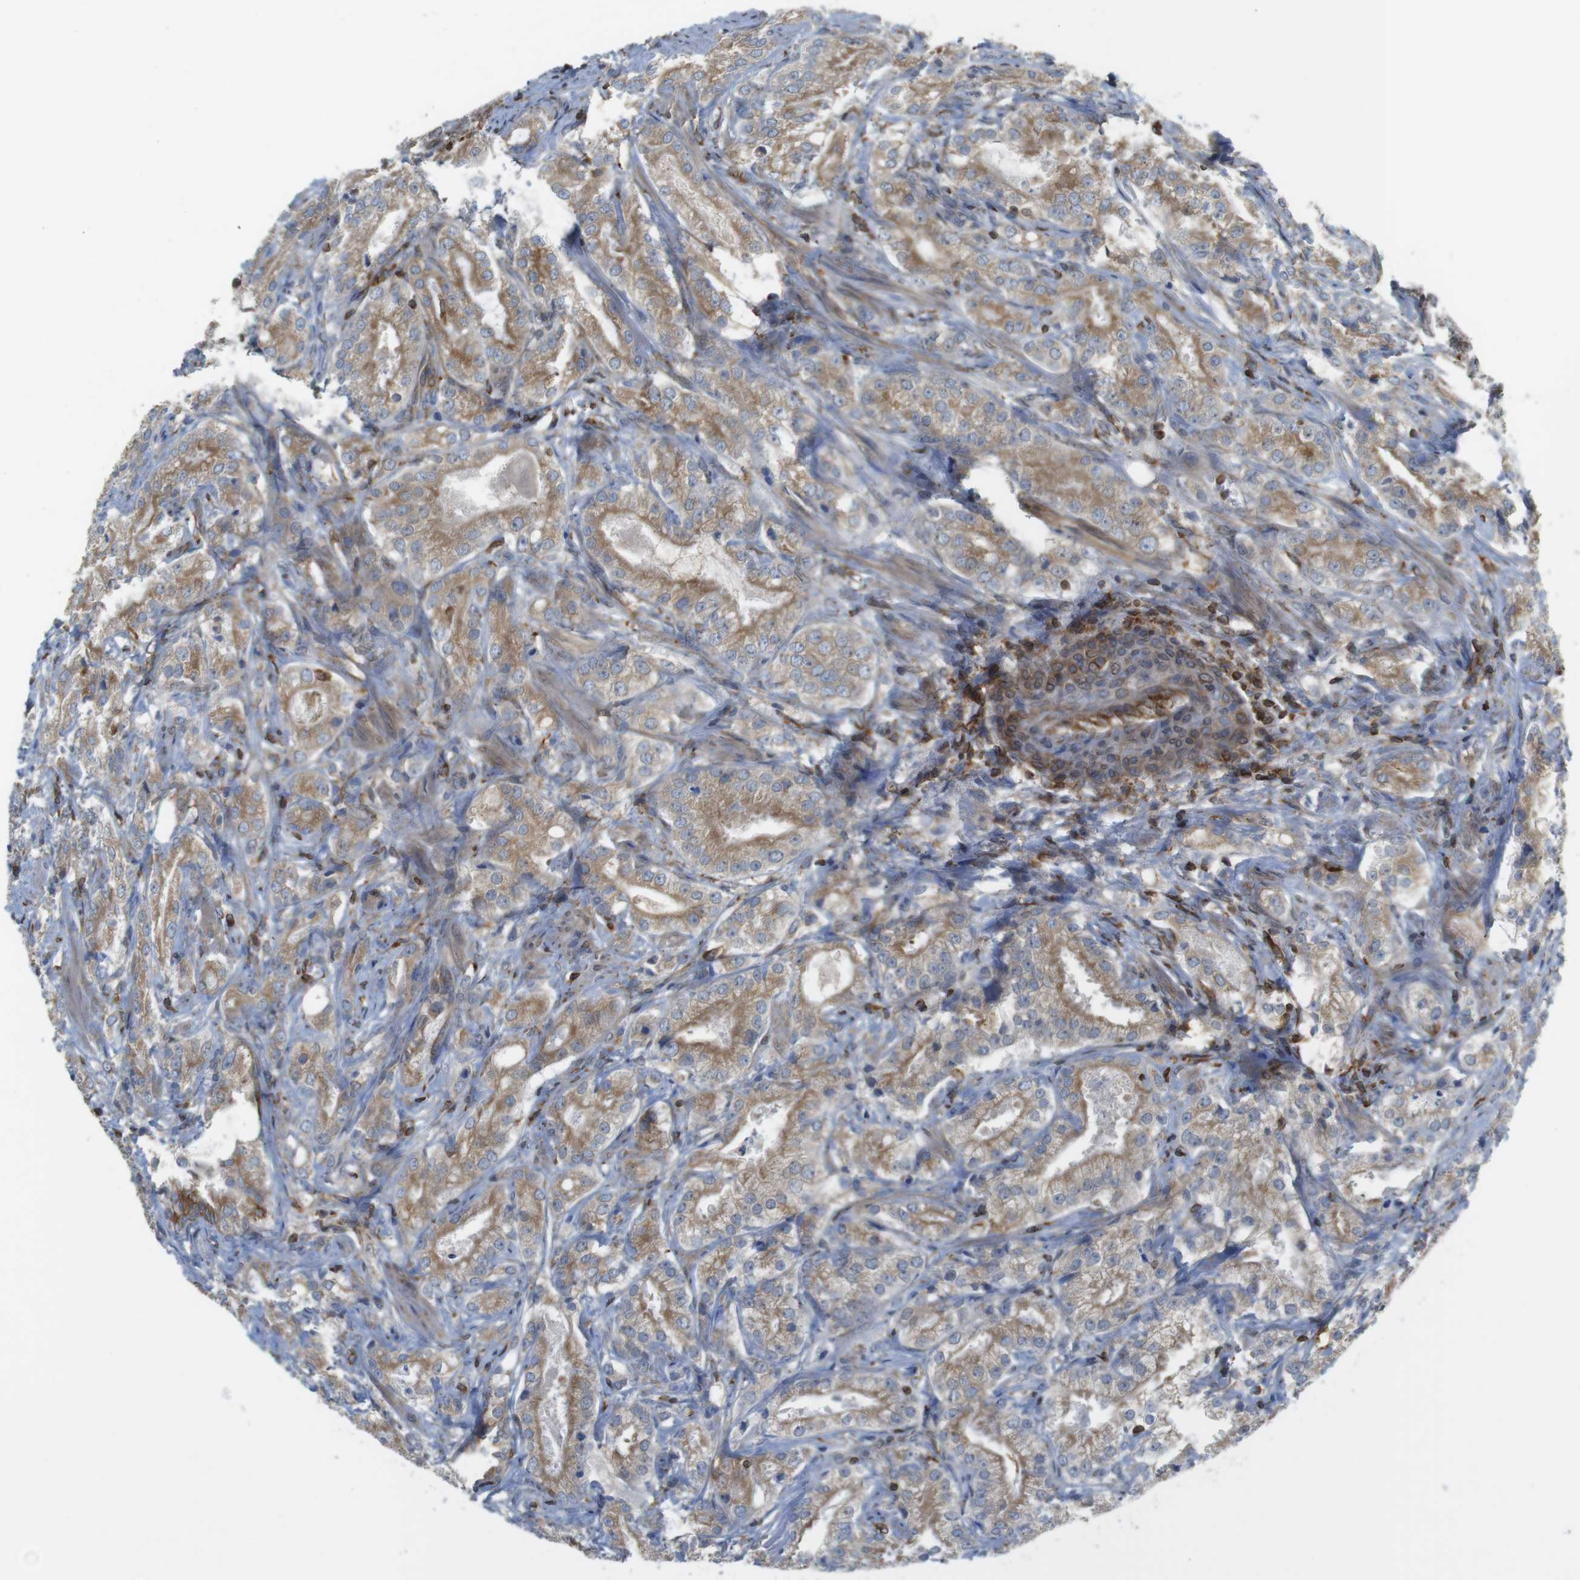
{"staining": {"intensity": "moderate", "quantity": ">75%", "location": "cytoplasmic/membranous"}, "tissue": "prostate cancer", "cell_type": "Tumor cells", "image_type": "cancer", "snomed": [{"axis": "morphology", "description": "Adenocarcinoma, High grade"}, {"axis": "topography", "description": "Prostate"}], "caption": "Human adenocarcinoma (high-grade) (prostate) stained for a protein (brown) displays moderate cytoplasmic/membranous positive positivity in approximately >75% of tumor cells.", "gene": "ARL6IP5", "patient": {"sex": "male", "age": 64}}